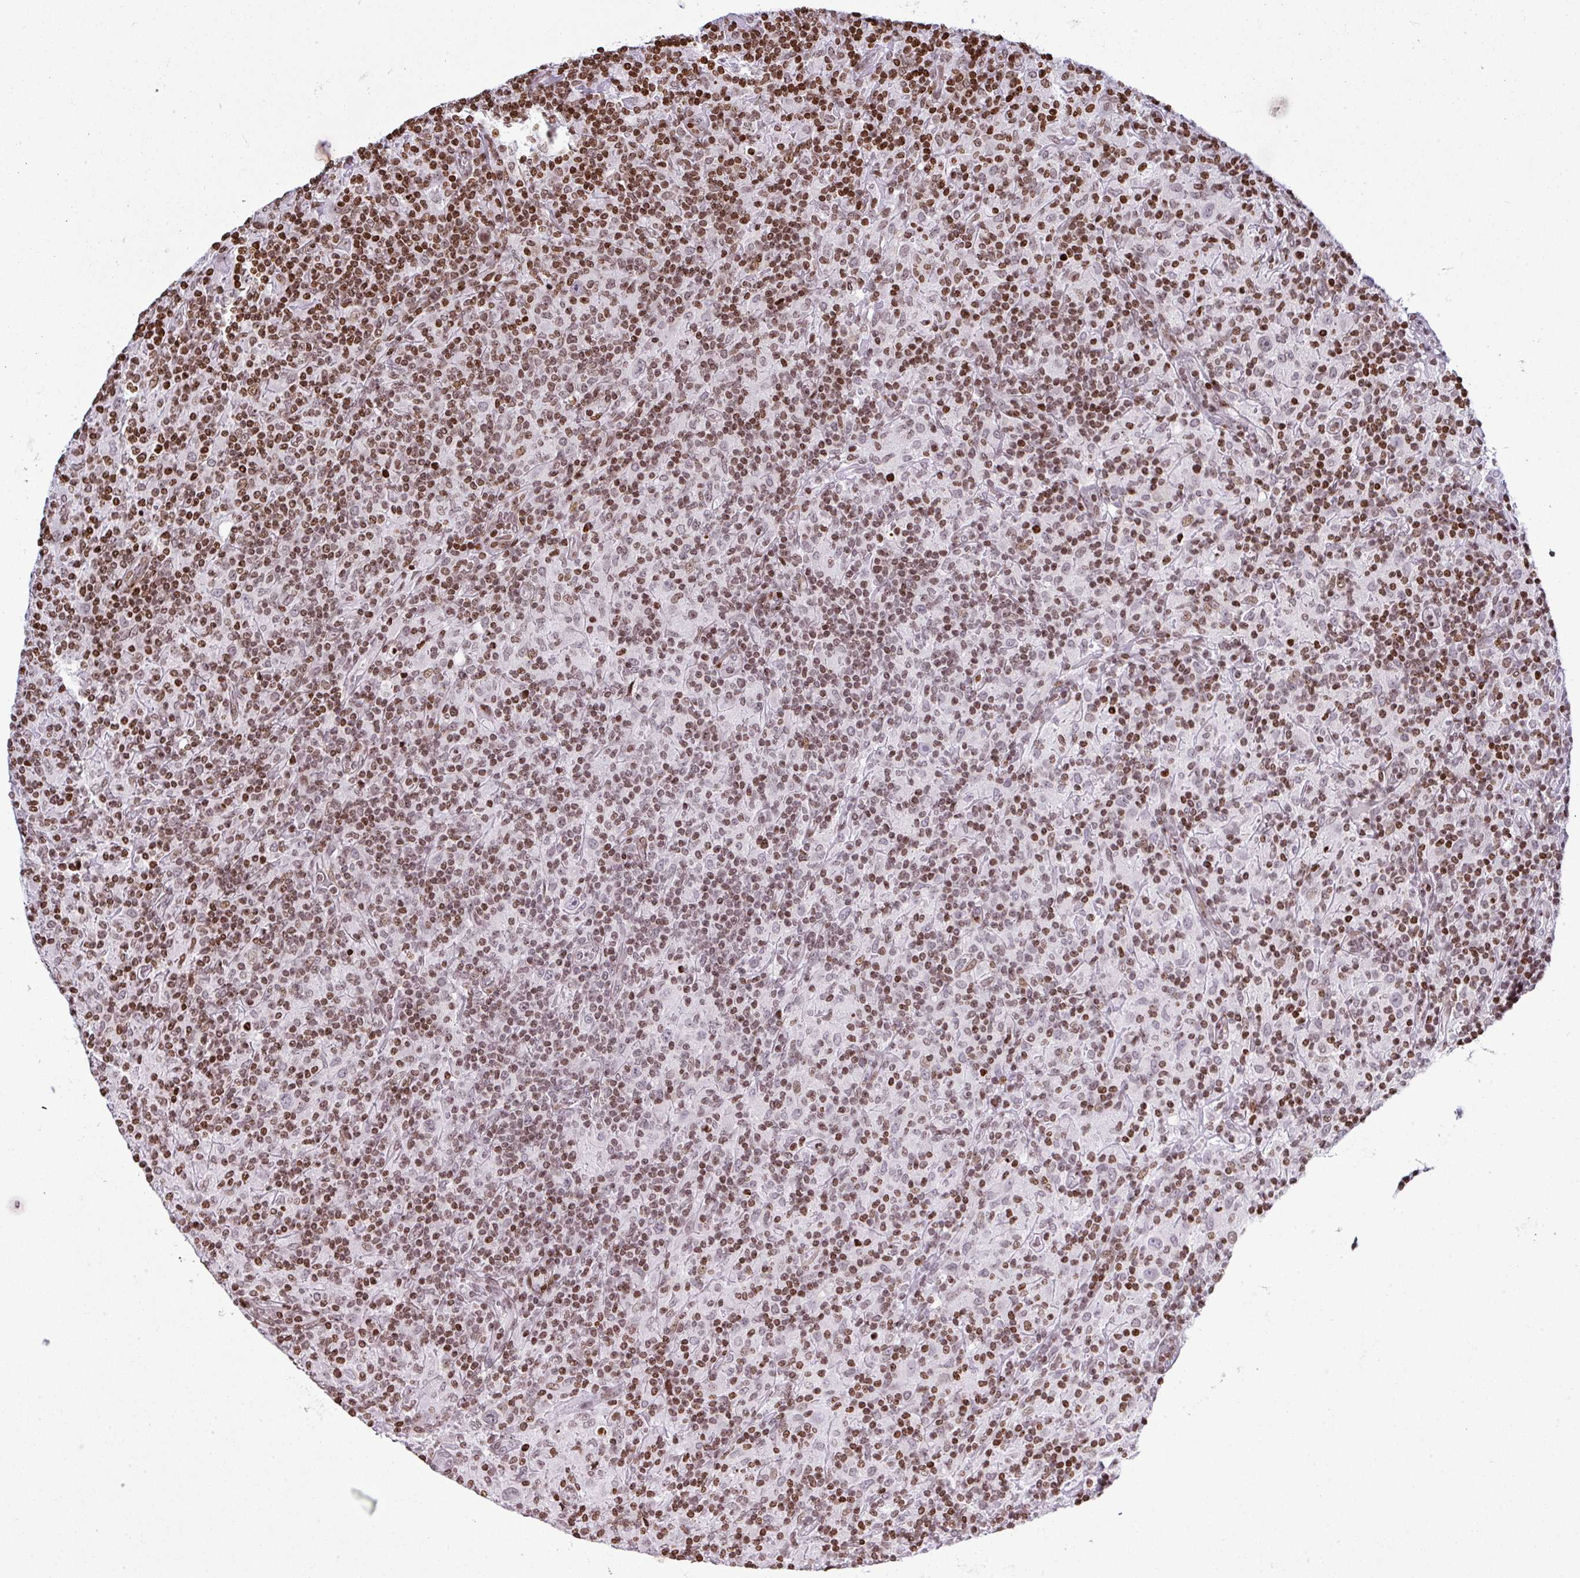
{"staining": {"intensity": "negative", "quantity": "none", "location": "none"}, "tissue": "lymphoma", "cell_type": "Tumor cells", "image_type": "cancer", "snomed": [{"axis": "morphology", "description": "Hodgkin's disease, NOS"}, {"axis": "topography", "description": "Lymph node"}], "caption": "Immunohistochemistry histopathology image of neoplastic tissue: human lymphoma stained with DAB displays no significant protein staining in tumor cells.", "gene": "RASL11A", "patient": {"sex": "male", "age": 70}}